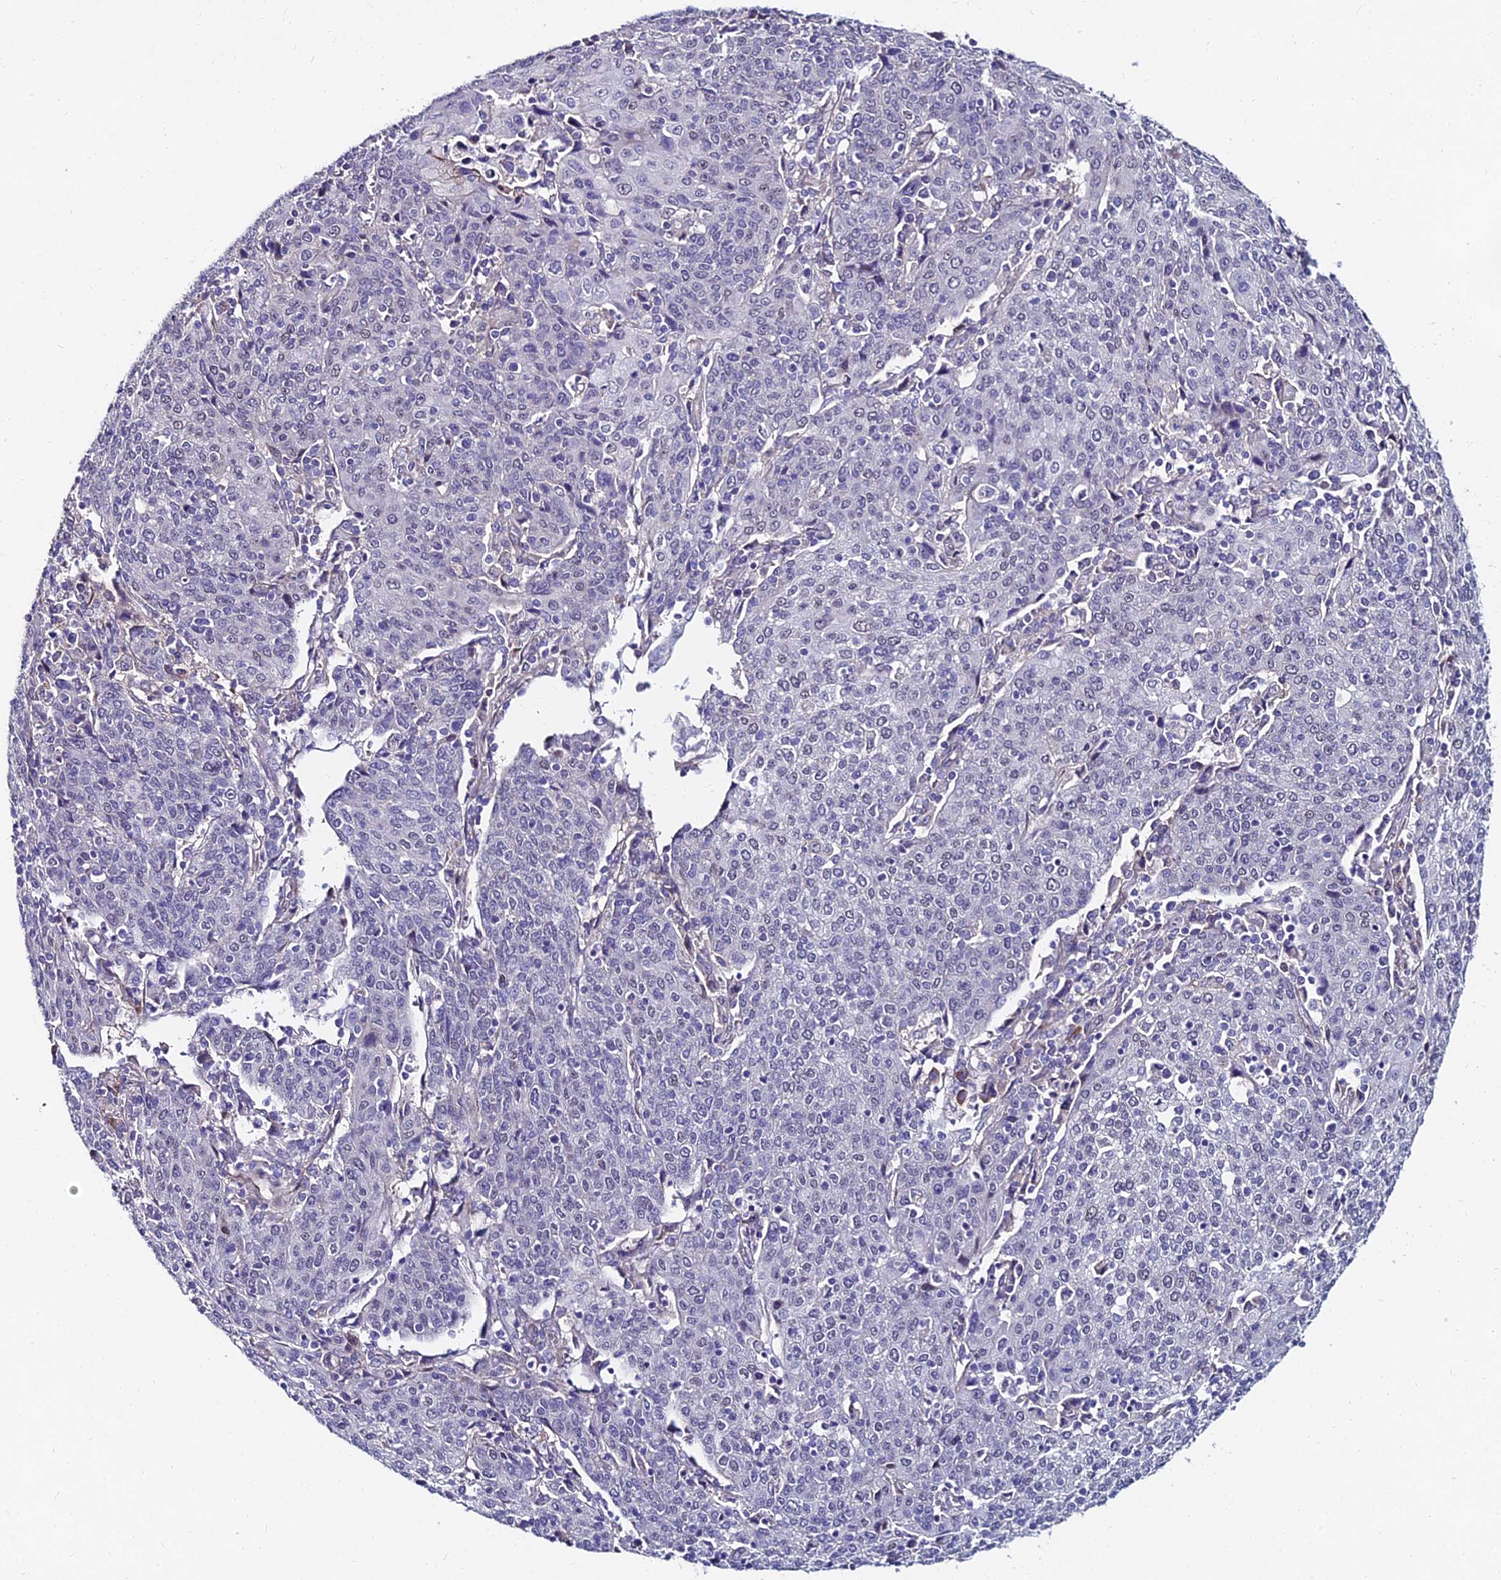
{"staining": {"intensity": "negative", "quantity": "none", "location": "none"}, "tissue": "cervical cancer", "cell_type": "Tumor cells", "image_type": "cancer", "snomed": [{"axis": "morphology", "description": "Squamous cell carcinoma, NOS"}, {"axis": "topography", "description": "Cervix"}], "caption": "Tumor cells show no significant protein staining in cervical squamous cell carcinoma.", "gene": "TRIM24", "patient": {"sex": "female", "age": 67}}